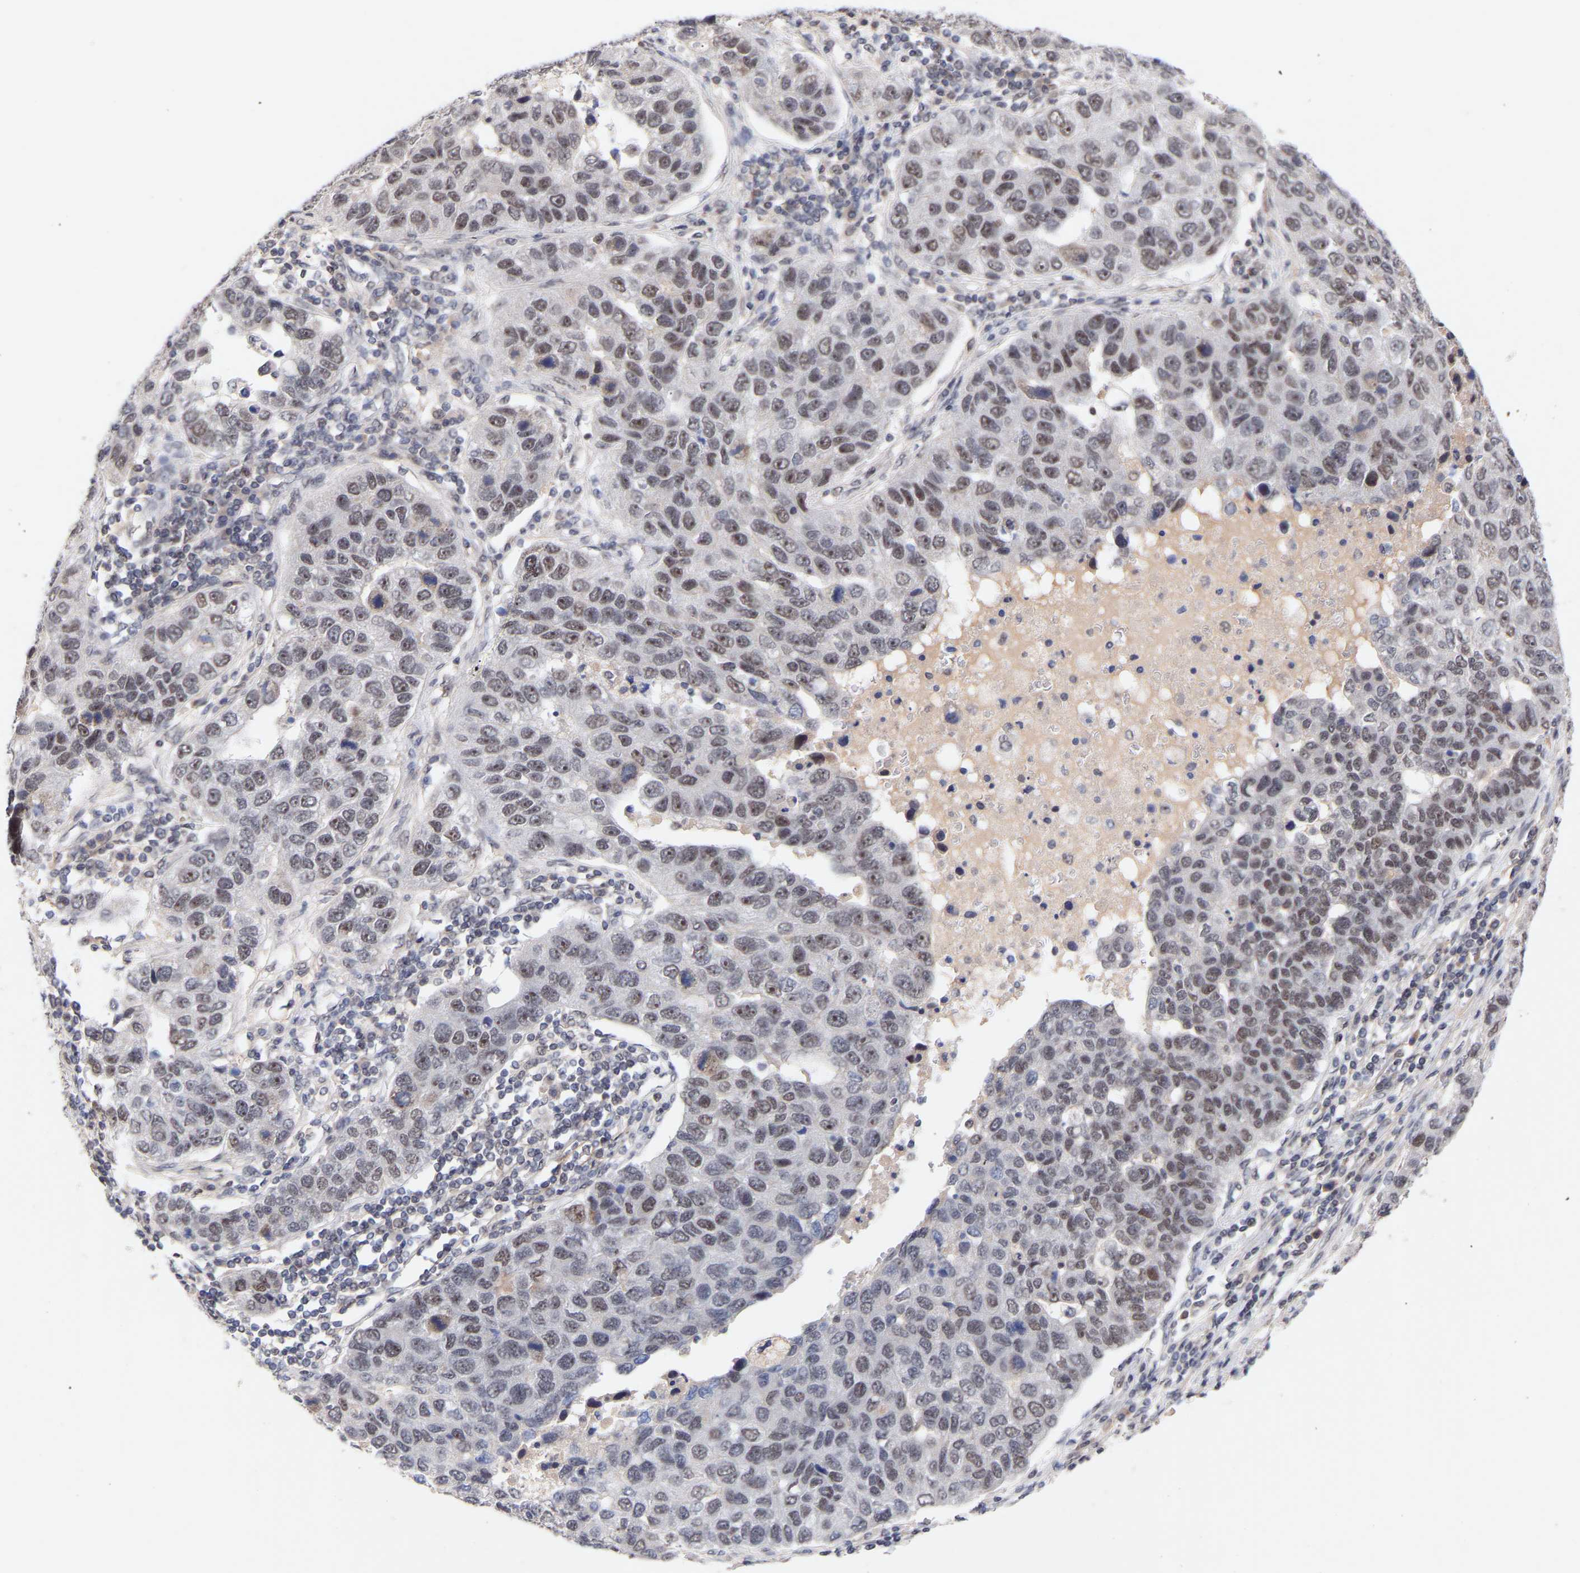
{"staining": {"intensity": "weak", "quantity": "<25%", "location": "nuclear"}, "tissue": "pancreatic cancer", "cell_type": "Tumor cells", "image_type": "cancer", "snomed": [{"axis": "morphology", "description": "Adenocarcinoma, NOS"}, {"axis": "topography", "description": "Pancreas"}], "caption": "IHC photomicrograph of pancreatic cancer stained for a protein (brown), which exhibits no staining in tumor cells. (DAB immunohistochemistry (IHC) visualized using brightfield microscopy, high magnification).", "gene": "RBM15", "patient": {"sex": "female", "age": 61}}